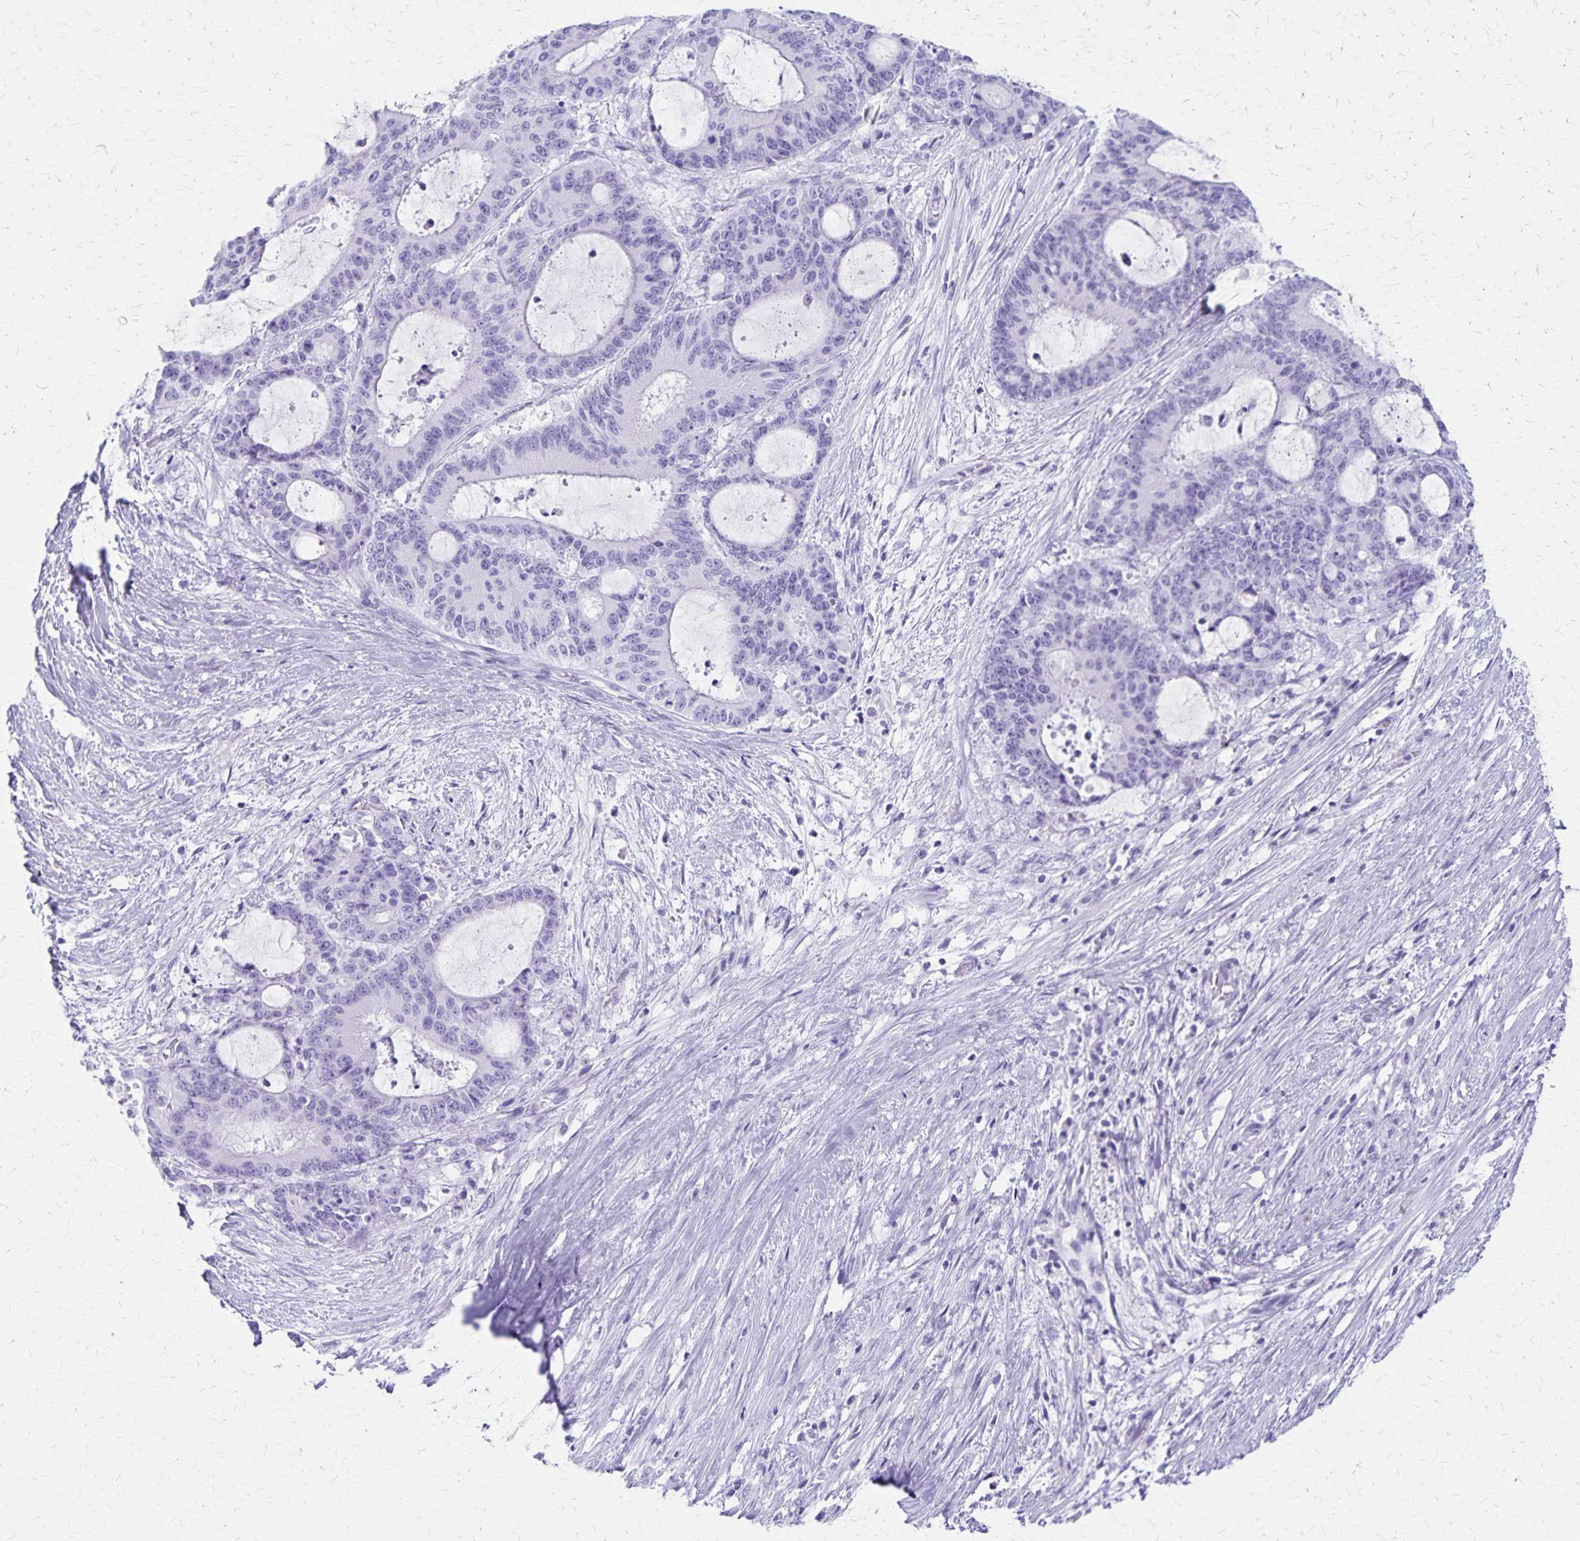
{"staining": {"intensity": "negative", "quantity": "none", "location": "none"}, "tissue": "liver cancer", "cell_type": "Tumor cells", "image_type": "cancer", "snomed": [{"axis": "morphology", "description": "Normal tissue, NOS"}, {"axis": "morphology", "description": "Cholangiocarcinoma"}, {"axis": "topography", "description": "Liver"}, {"axis": "topography", "description": "Peripheral nerve tissue"}], "caption": "Protein analysis of liver cancer (cholangiocarcinoma) reveals no significant staining in tumor cells.", "gene": "DEFA5", "patient": {"sex": "female", "age": 73}}